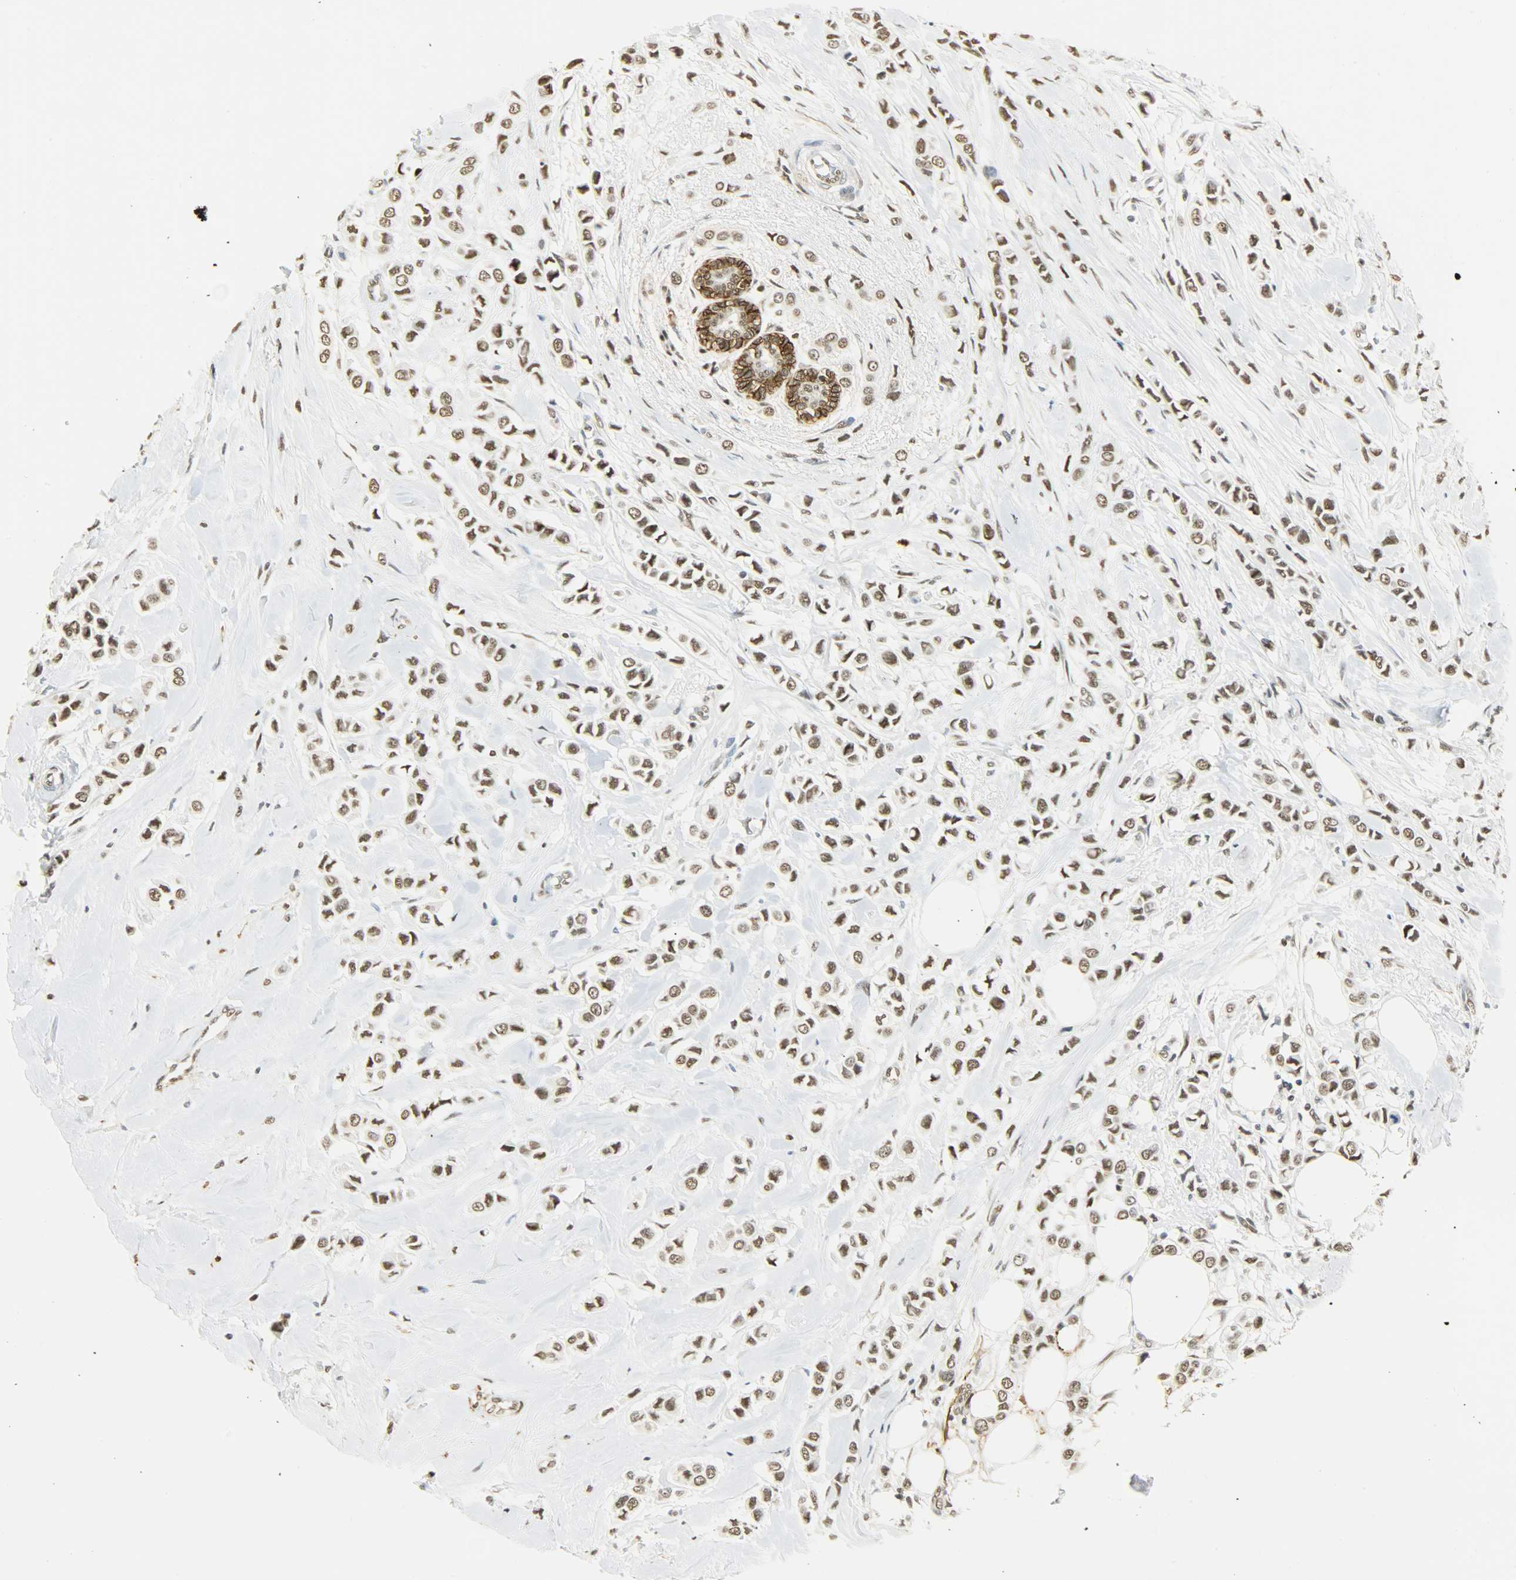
{"staining": {"intensity": "moderate", "quantity": ">75%", "location": "nuclear"}, "tissue": "breast cancer", "cell_type": "Tumor cells", "image_type": "cancer", "snomed": [{"axis": "morphology", "description": "Lobular carcinoma"}, {"axis": "topography", "description": "Breast"}], "caption": "Brown immunohistochemical staining in breast cancer (lobular carcinoma) reveals moderate nuclear expression in about >75% of tumor cells. (DAB (3,3'-diaminobenzidine) IHC with brightfield microscopy, high magnification).", "gene": "NGFR", "patient": {"sex": "female", "age": 51}}